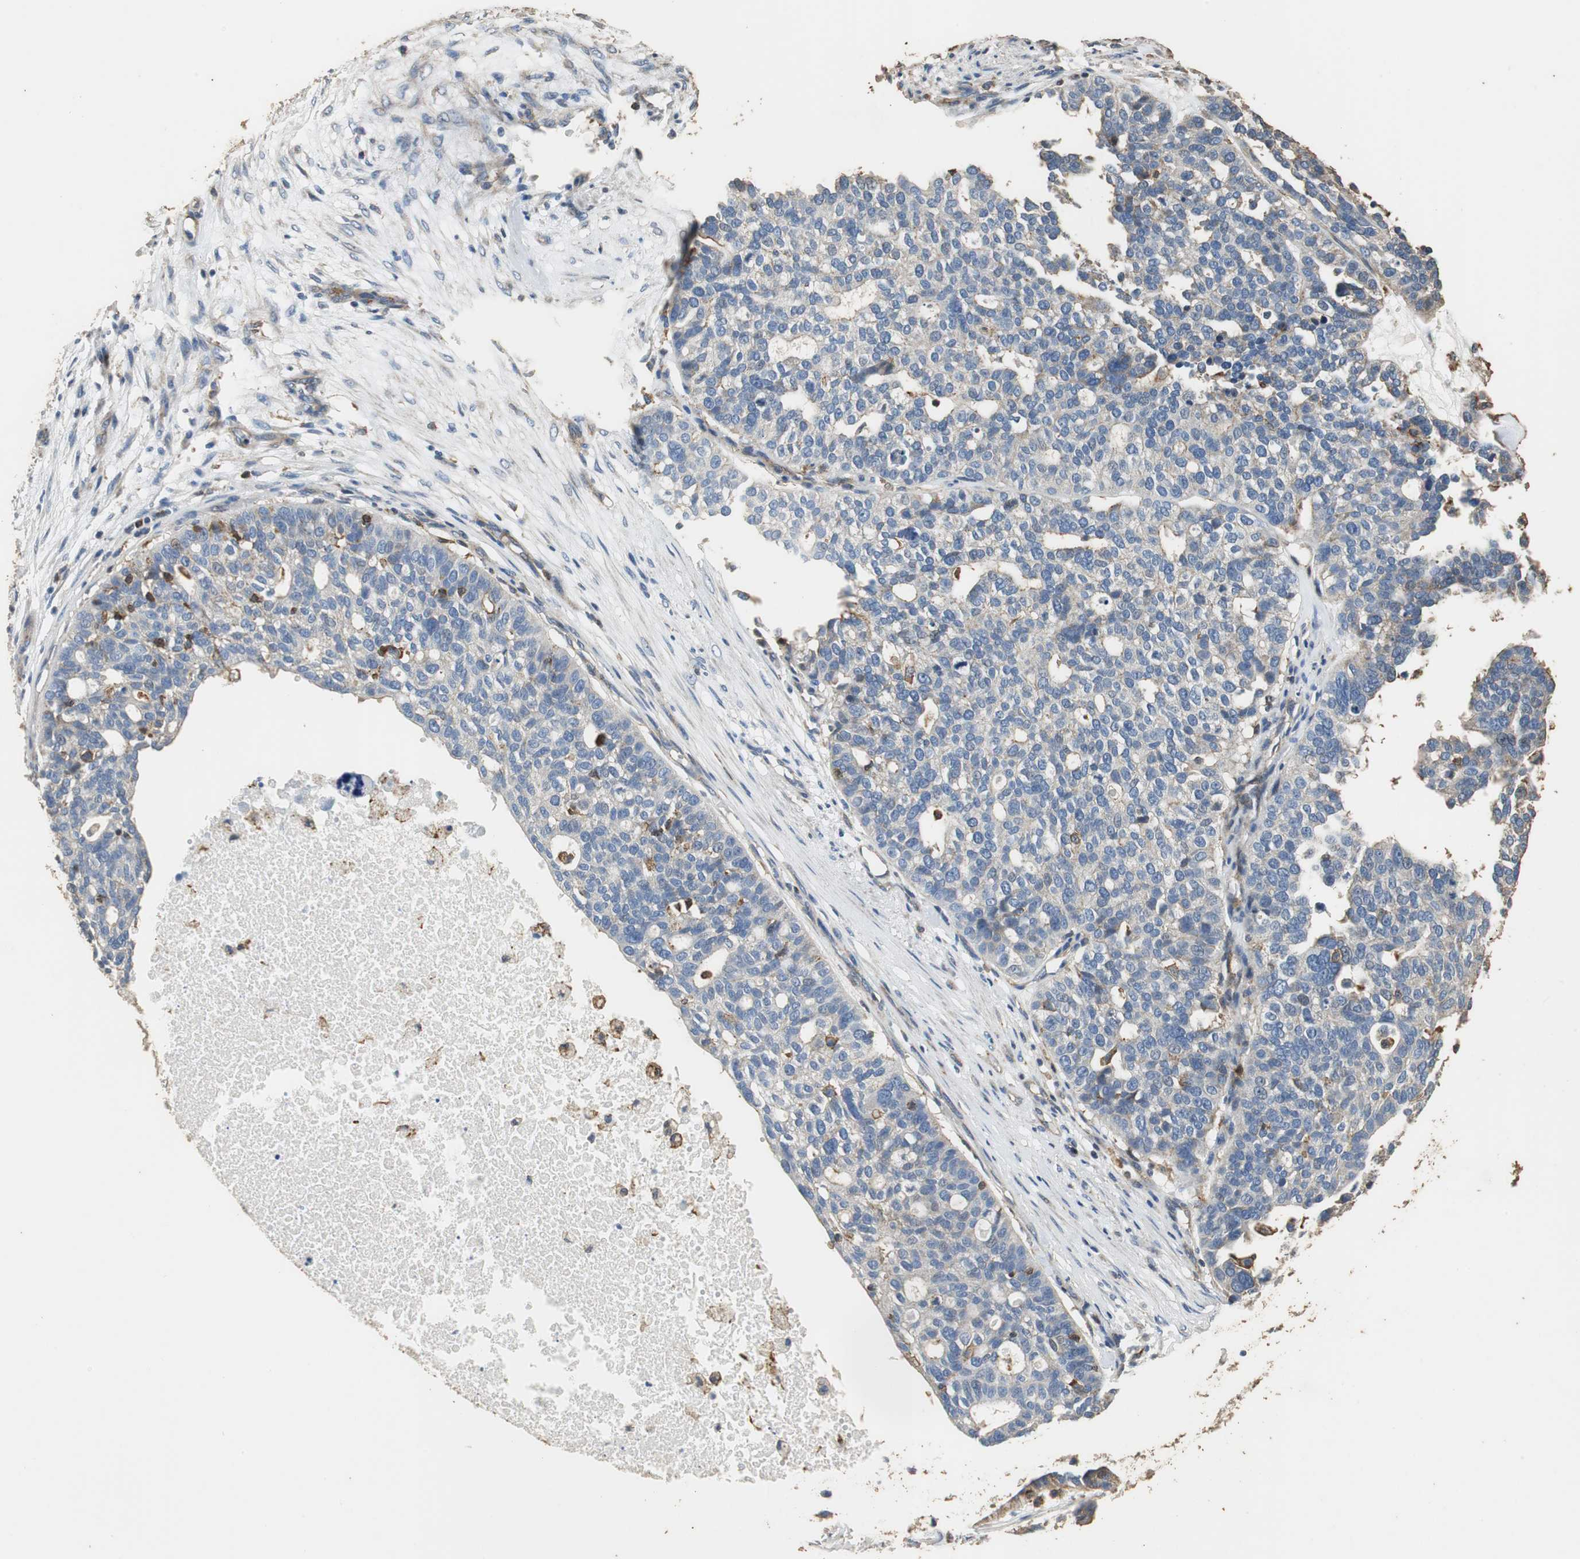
{"staining": {"intensity": "weak", "quantity": "25%-75%", "location": "cytoplasmic/membranous"}, "tissue": "ovarian cancer", "cell_type": "Tumor cells", "image_type": "cancer", "snomed": [{"axis": "morphology", "description": "Cystadenocarcinoma, serous, NOS"}, {"axis": "topography", "description": "Ovary"}], "caption": "Human serous cystadenocarcinoma (ovarian) stained for a protein (brown) shows weak cytoplasmic/membranous positive expression in approximately 25%-75% of tumor cells.", "gene": "PRKRA", "patient": {"sex": "female", "age": 59}}